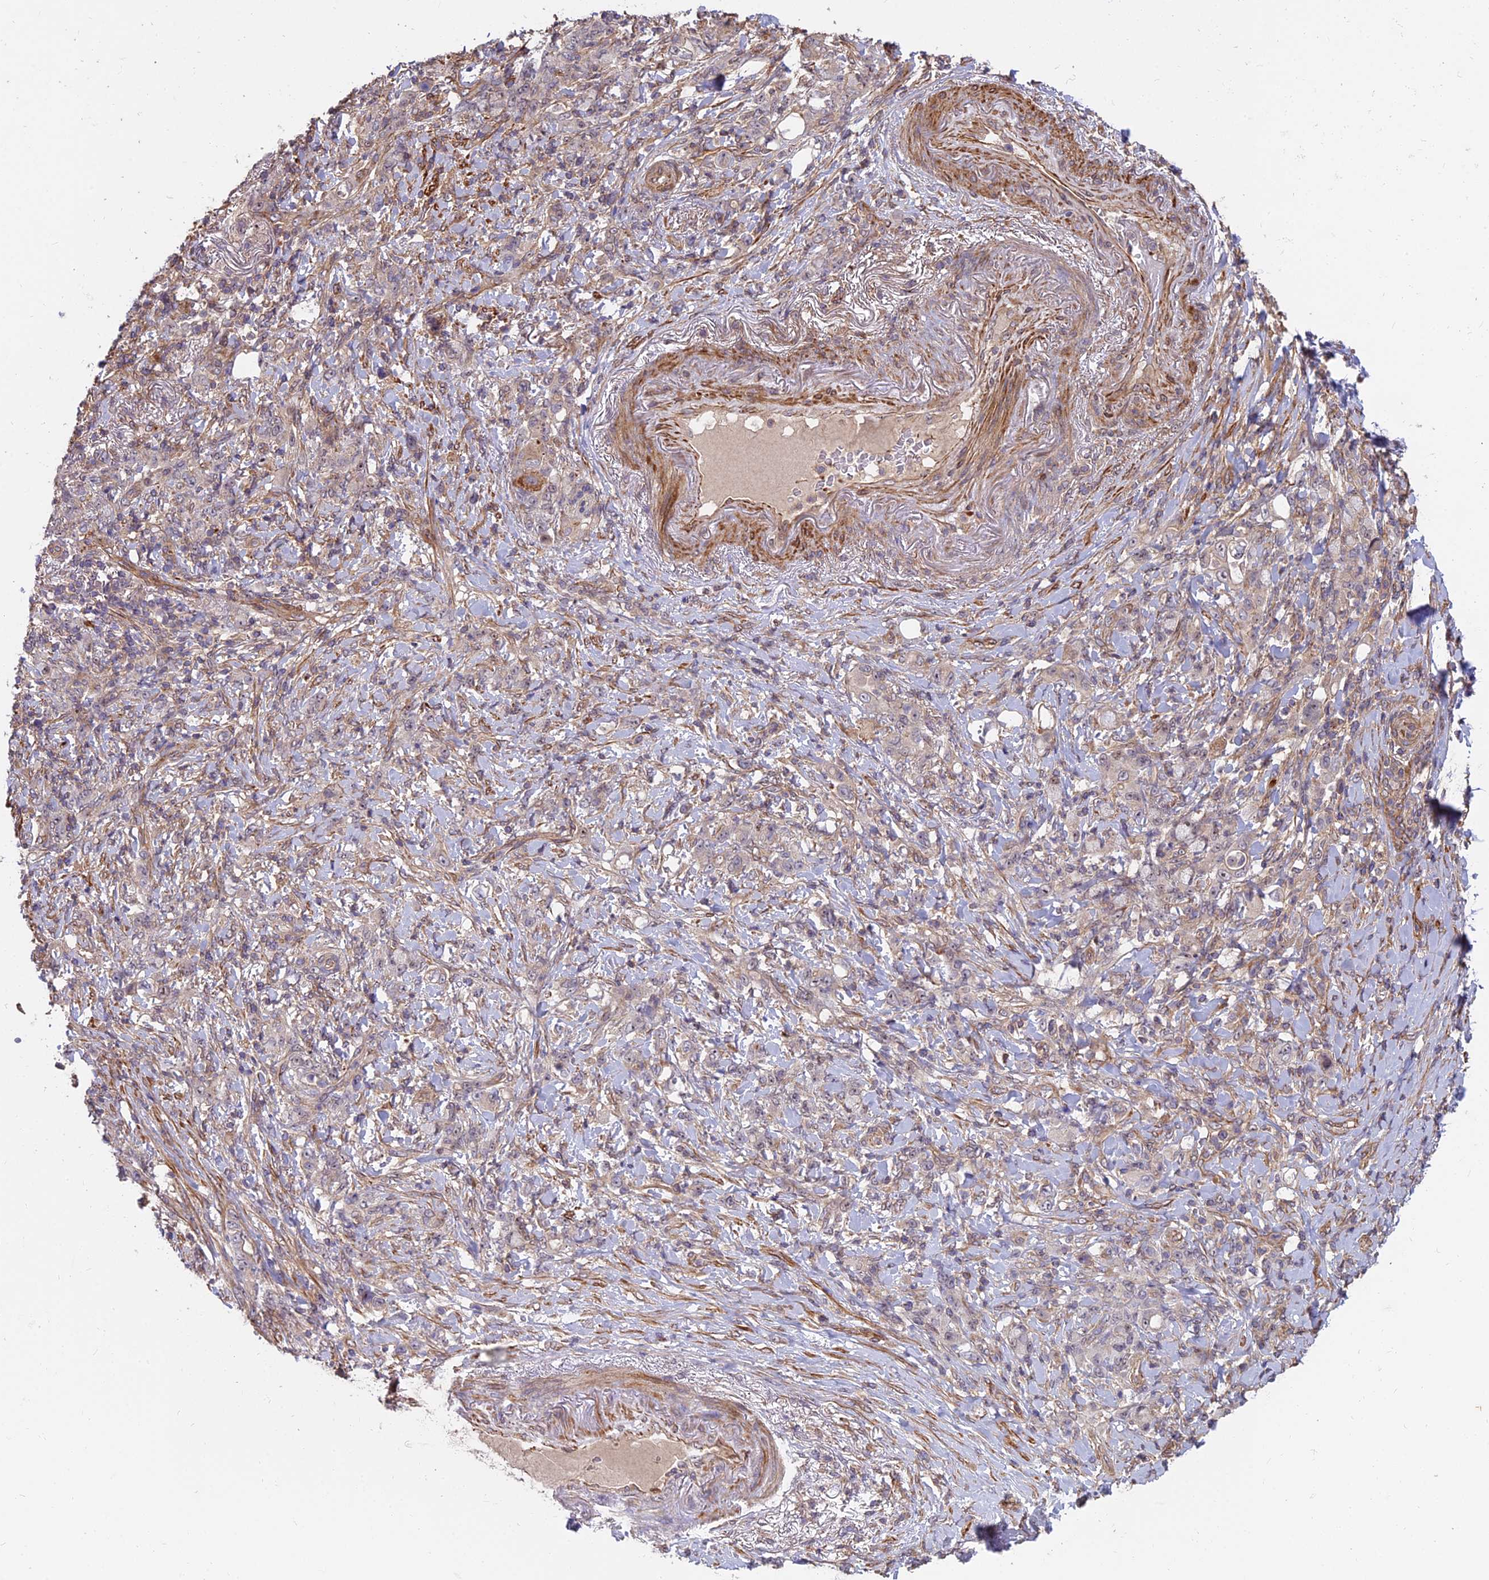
{"staining": {"intensity": "weak", "quantity": "<25%", "location": "cytoplasmic/membranous"}, "tissue": "stomach cancer", "cell_type": "Tumor cells", "image_type": "cancer", "snomed": [{"axis": "morphology", "description": "Normal tissue, NOS"}, {"axis": "morphology", "description": "Adenocarcinoma, NOS"}, {"axis": "topography", "description": "Stomach"}], "caption": "Histopathology image shows no protein expression in tumor cells of stomach cancer tissue.", "gene": "TCEA3", "patient": {"sex": "female", "age": 79}}